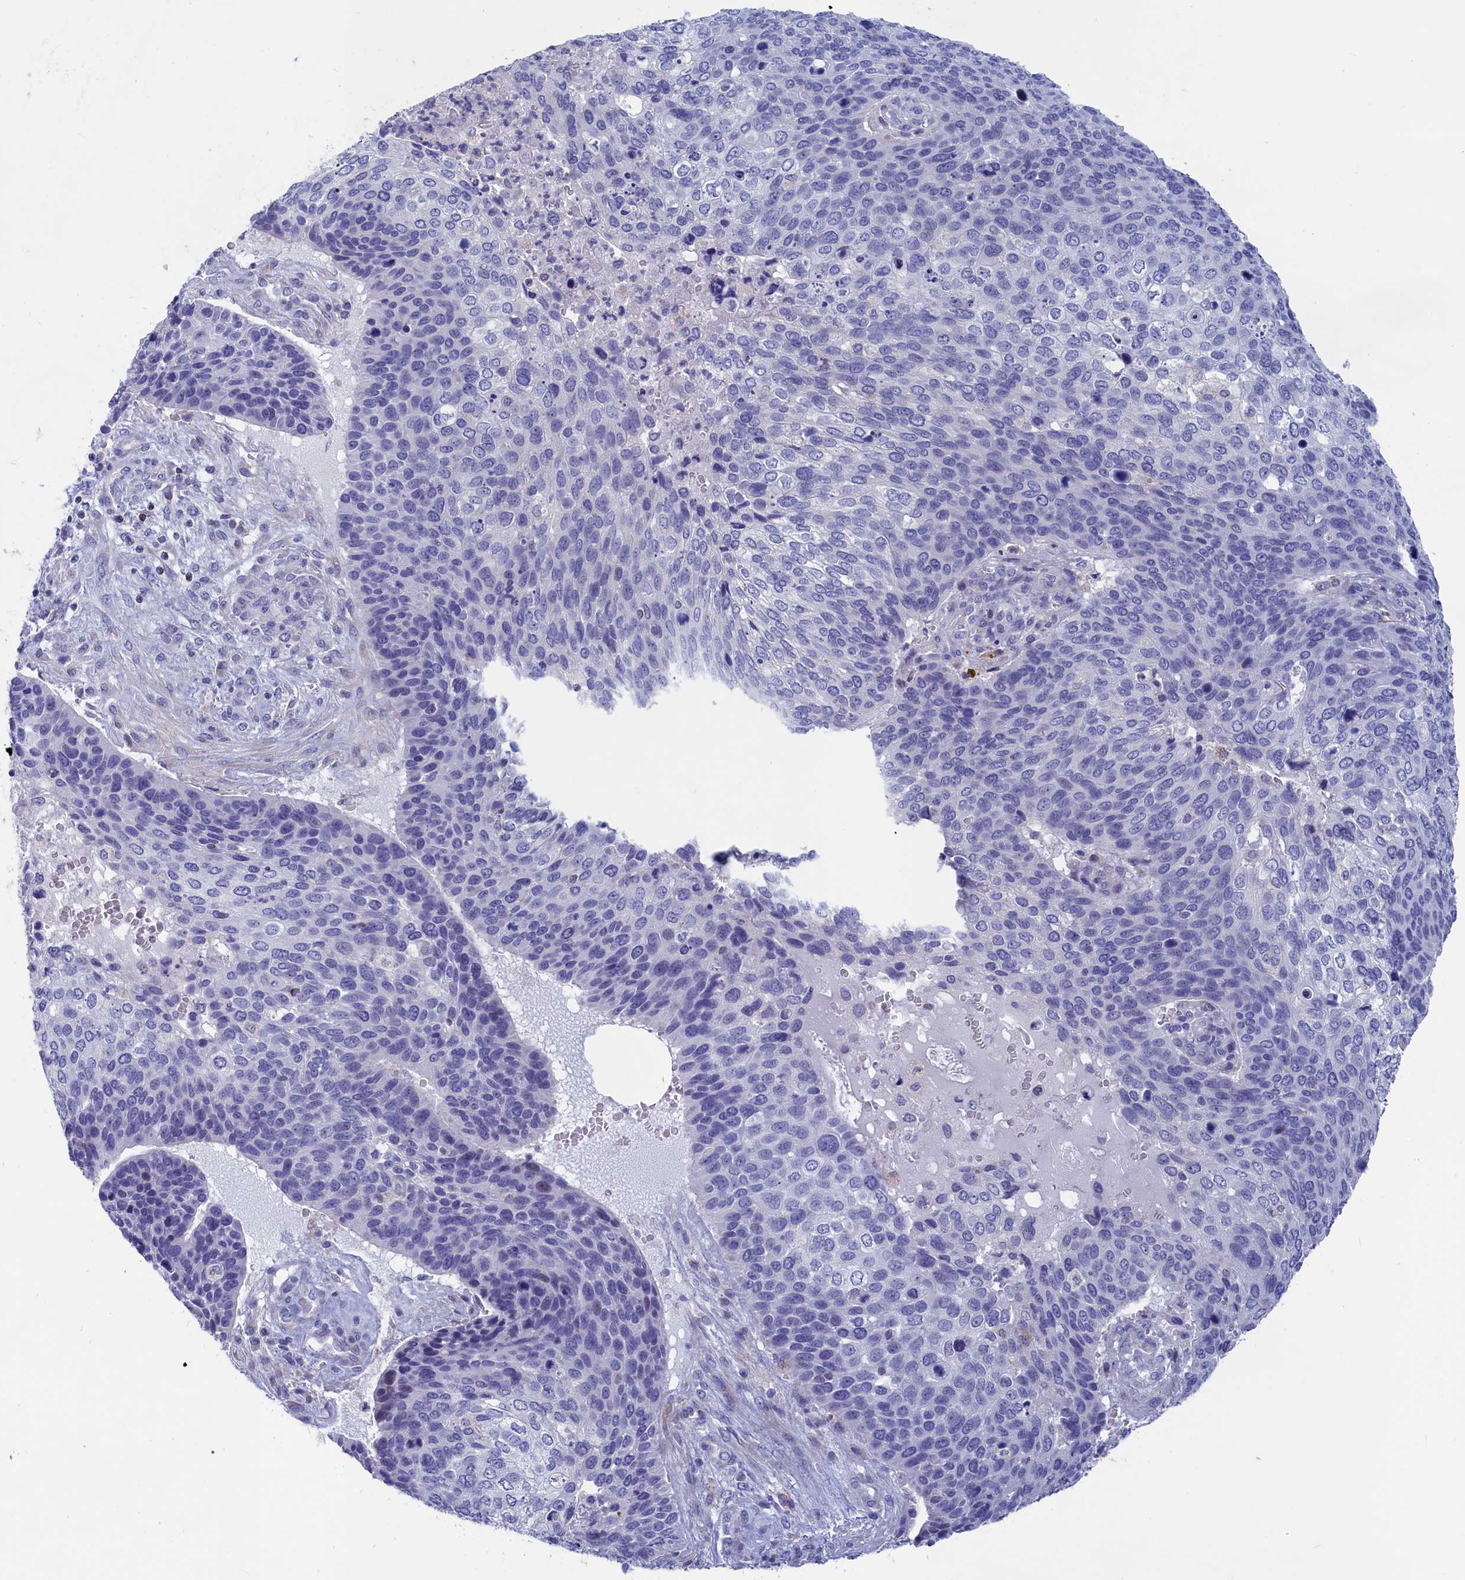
{"staining": {"intensity": "negative", "quantity": "none", "location": "none"}, "tissue": "skin cancer", "cell_type": "Tumor cells", "image_type": "cancer", "snomed": [{"axis": "morphology", "description": "Basal cell carcinoma"}, {"axis": "topography", "description": "Skin"}], "caption": "Immunohistochemistry of human skin cancer (basal cell carcinoma) displays no staining in tumor cells.", "gene": "PRDM12", "patient": {"sex": "female", "age": 74}}